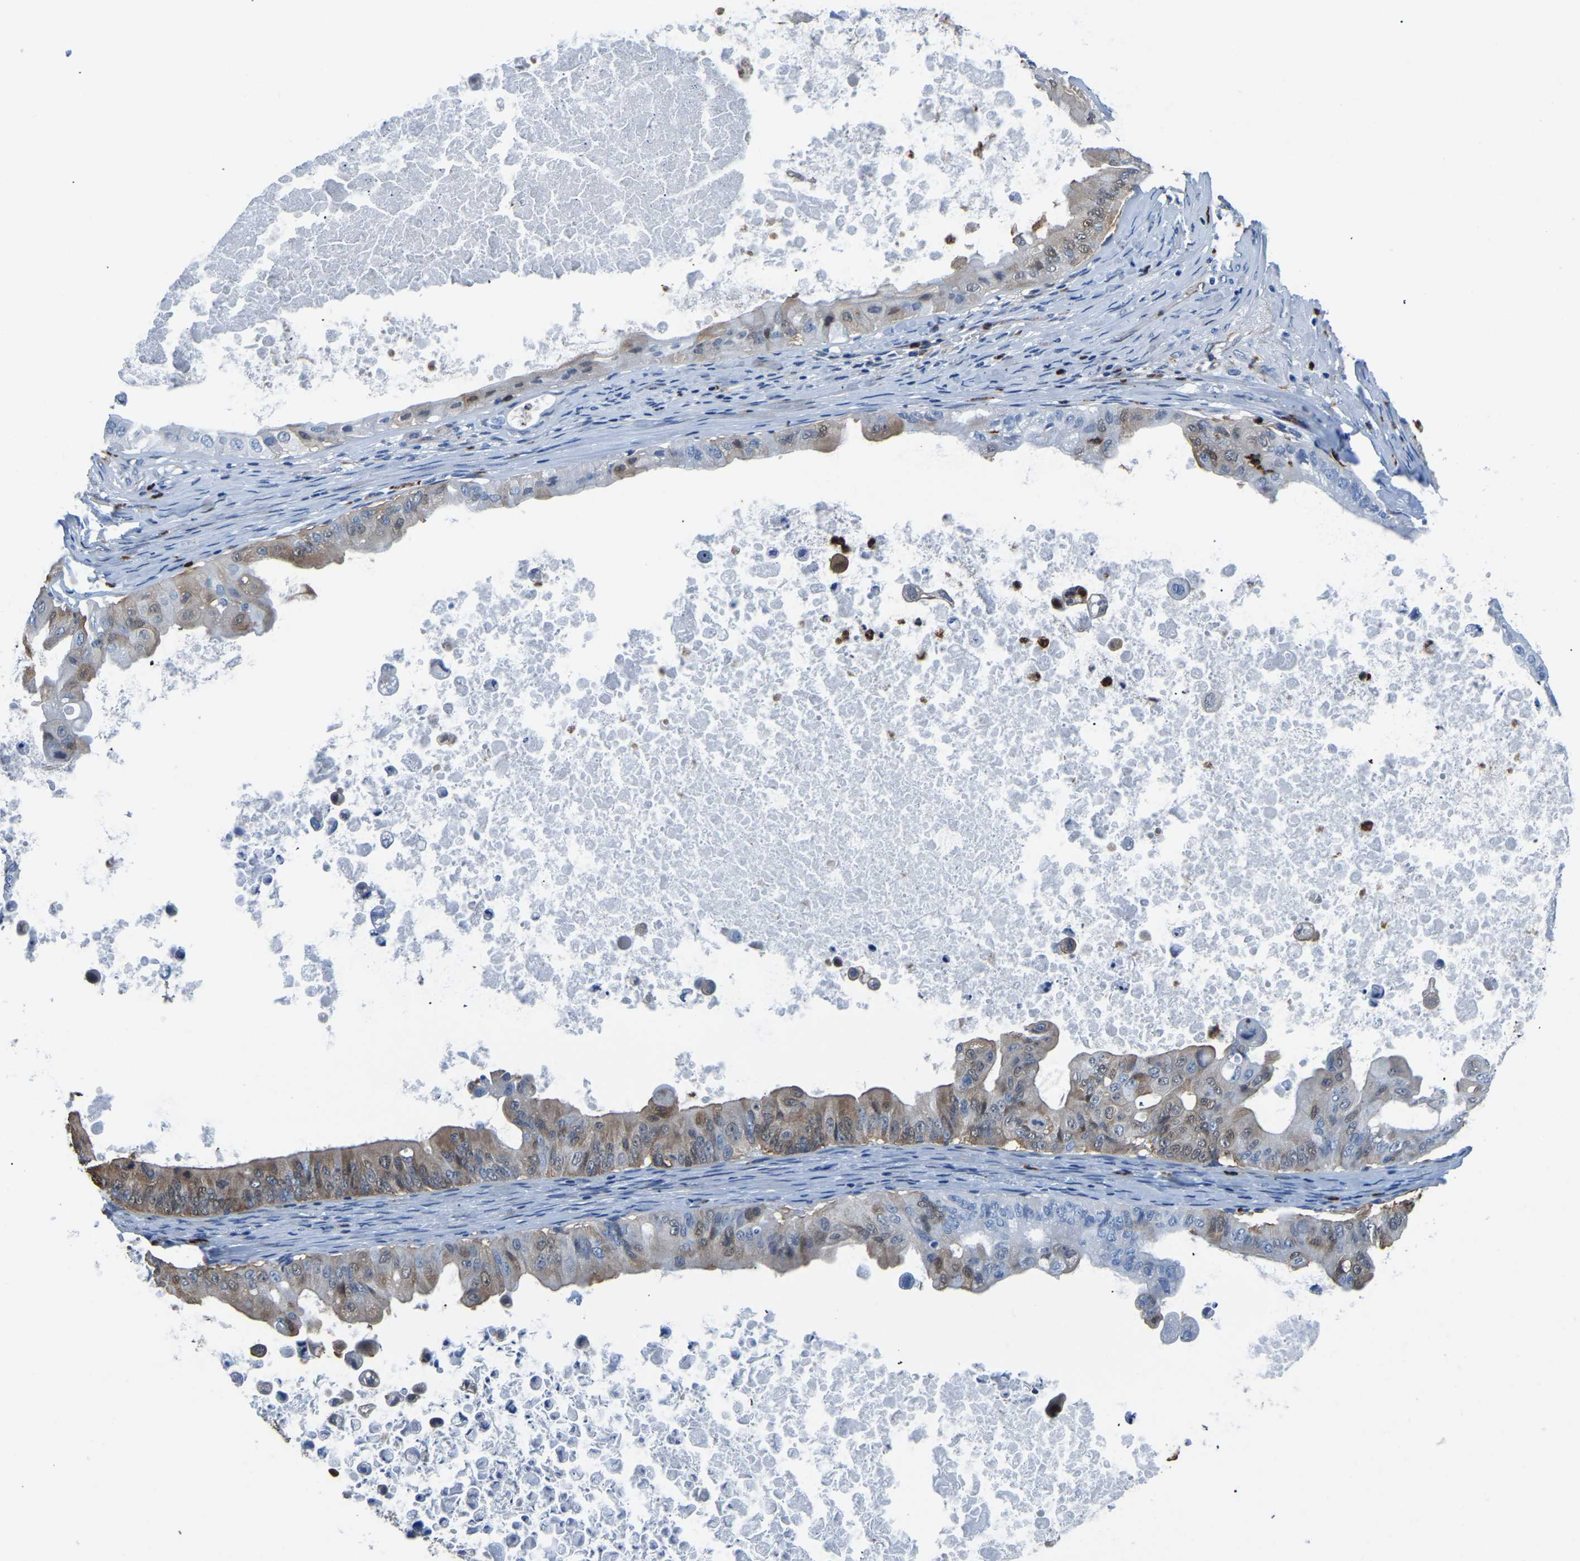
{"staining": {"intensity": "weak", "quantity": "25%-75%", "location": "cytoplasmic/membranous"}, "tissue": "ovarian cancer", "cell_type": "Tumor cells", "image_type": "cancer", "snomed": [{"axis": "morphology", "description": "Cystadenocarcinoma, mucinous, NOS"}, {"axis": "topography", "description": "Ovary"}], "caption": "A photomicrograph showing weak cytoplasmic/membranous staining in about 25%-75% of tumor cells in ovarian cancer, as visualized by brown immunohistochemical staining.", "gene": "MS4A3", "patient": {"sex": "female", "age": 37}}